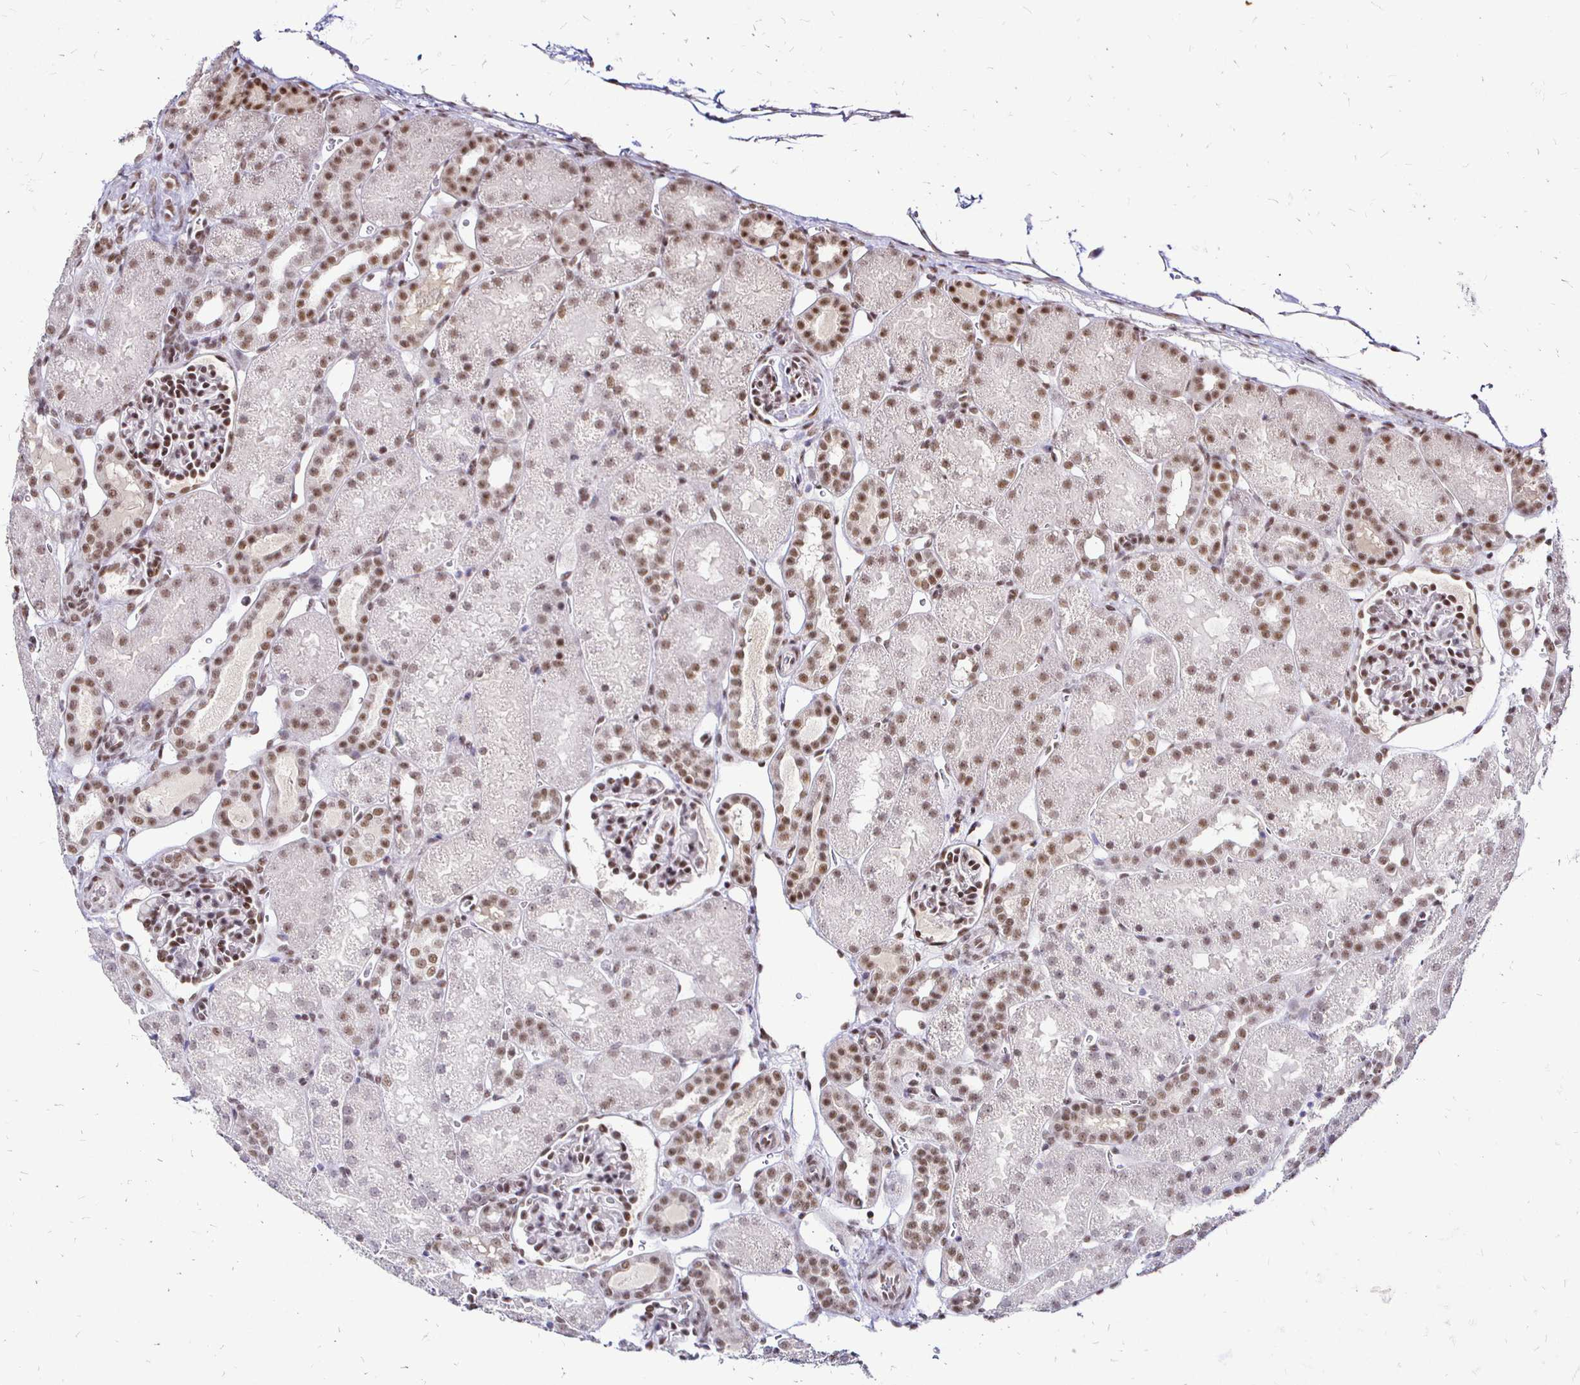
{"staining": {"intensity": "moderate", "quantity": ">75%", "location": "nuclear"}, "tissue": "kidney", "cell_type": "Cells in glomeruli", "image_type": "normal", "snomed": [{"axis": "morphology", "description": "Normal tissue, NOS"}, {"axis": "topography", "description": "Kidney"}], "caption": "Immunohistochemistry photomicrograph of unremarkable kidney: human kidney stained using immunohistochemistry reveals medium levels of moderate protein expression localized specifically in the nuclear of cells in glomeruli, appearing as a nuclear brown color.", "gene": "SIN3A", "patient": {"sex": "male", "age": 2}}